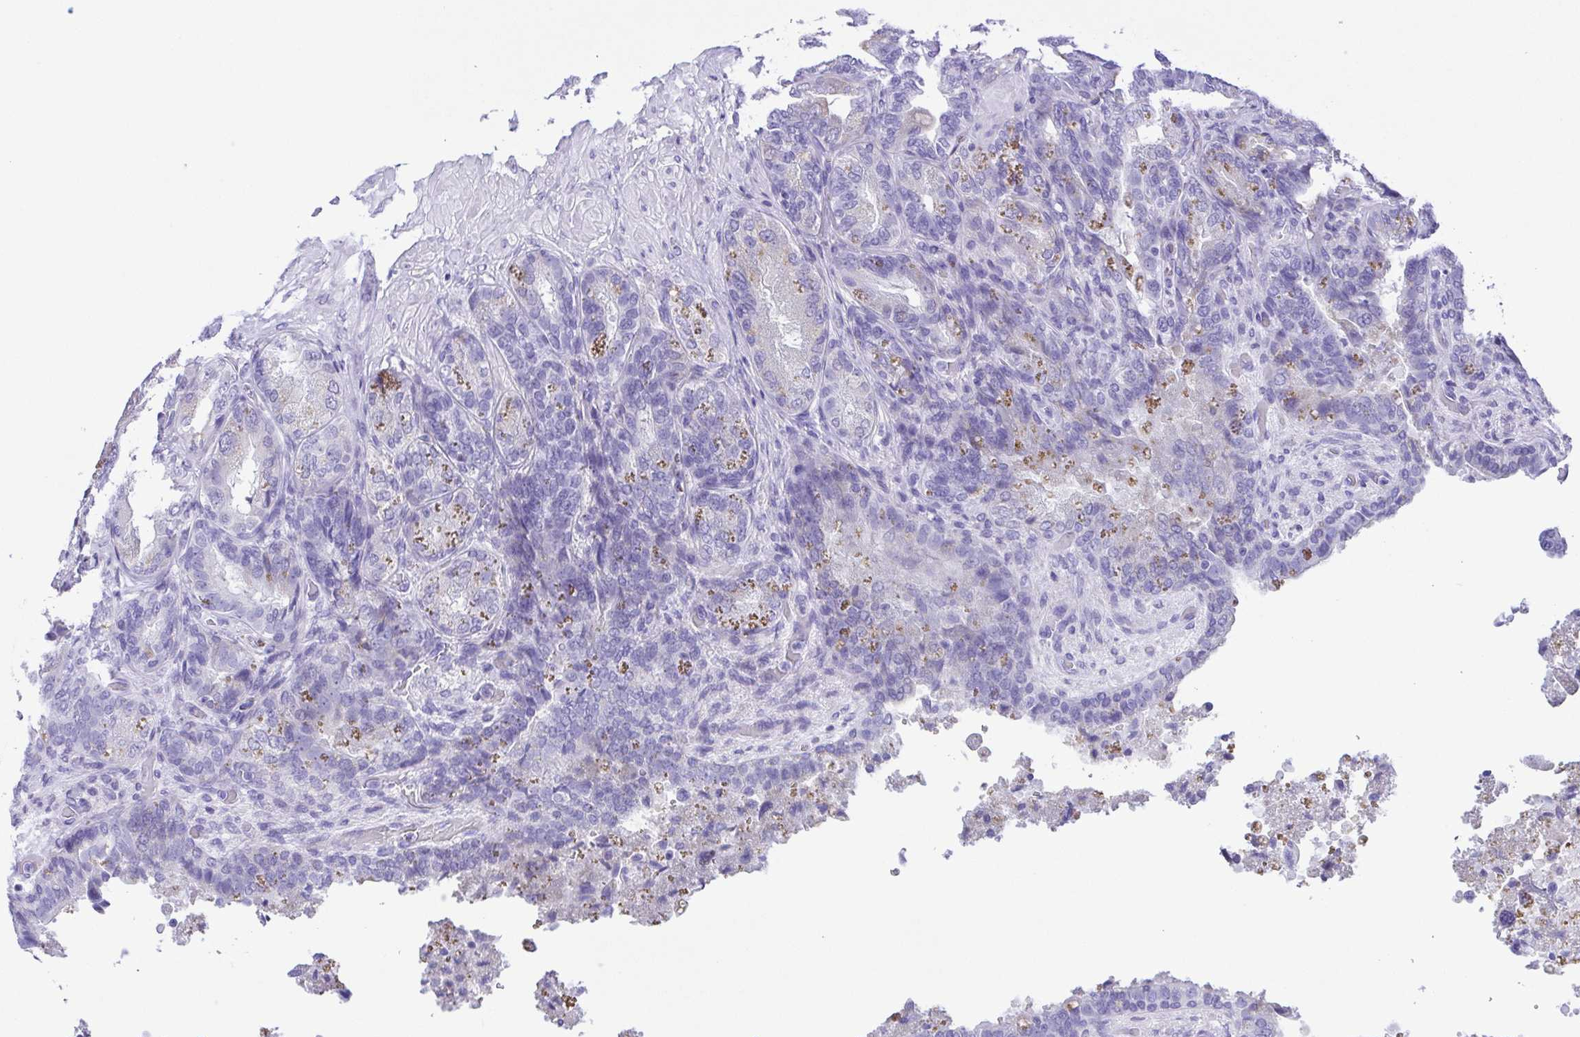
{"staining": {"intensity": "negative", "quantity": "none", "location": "none"}, "tissue": "seminal vesicle", "cell_type": "Glandular cells", "image_type": "normal", "snomed": [{"axis": "morphology", "description": "Normal tissue, NOS"}, {"axis": "topography", "description": "Seminal veicle"}], "caption": "The immunohistochemistry (IHC) histopathology image has no significant positivity in glandular cells of seminal vesicle. The staining is performed using DAB brown chromogen with nuclei counter-stained in using hematoxylin.", "gene": "PAK3", "patient": {"sex": "male", "age": 57}}